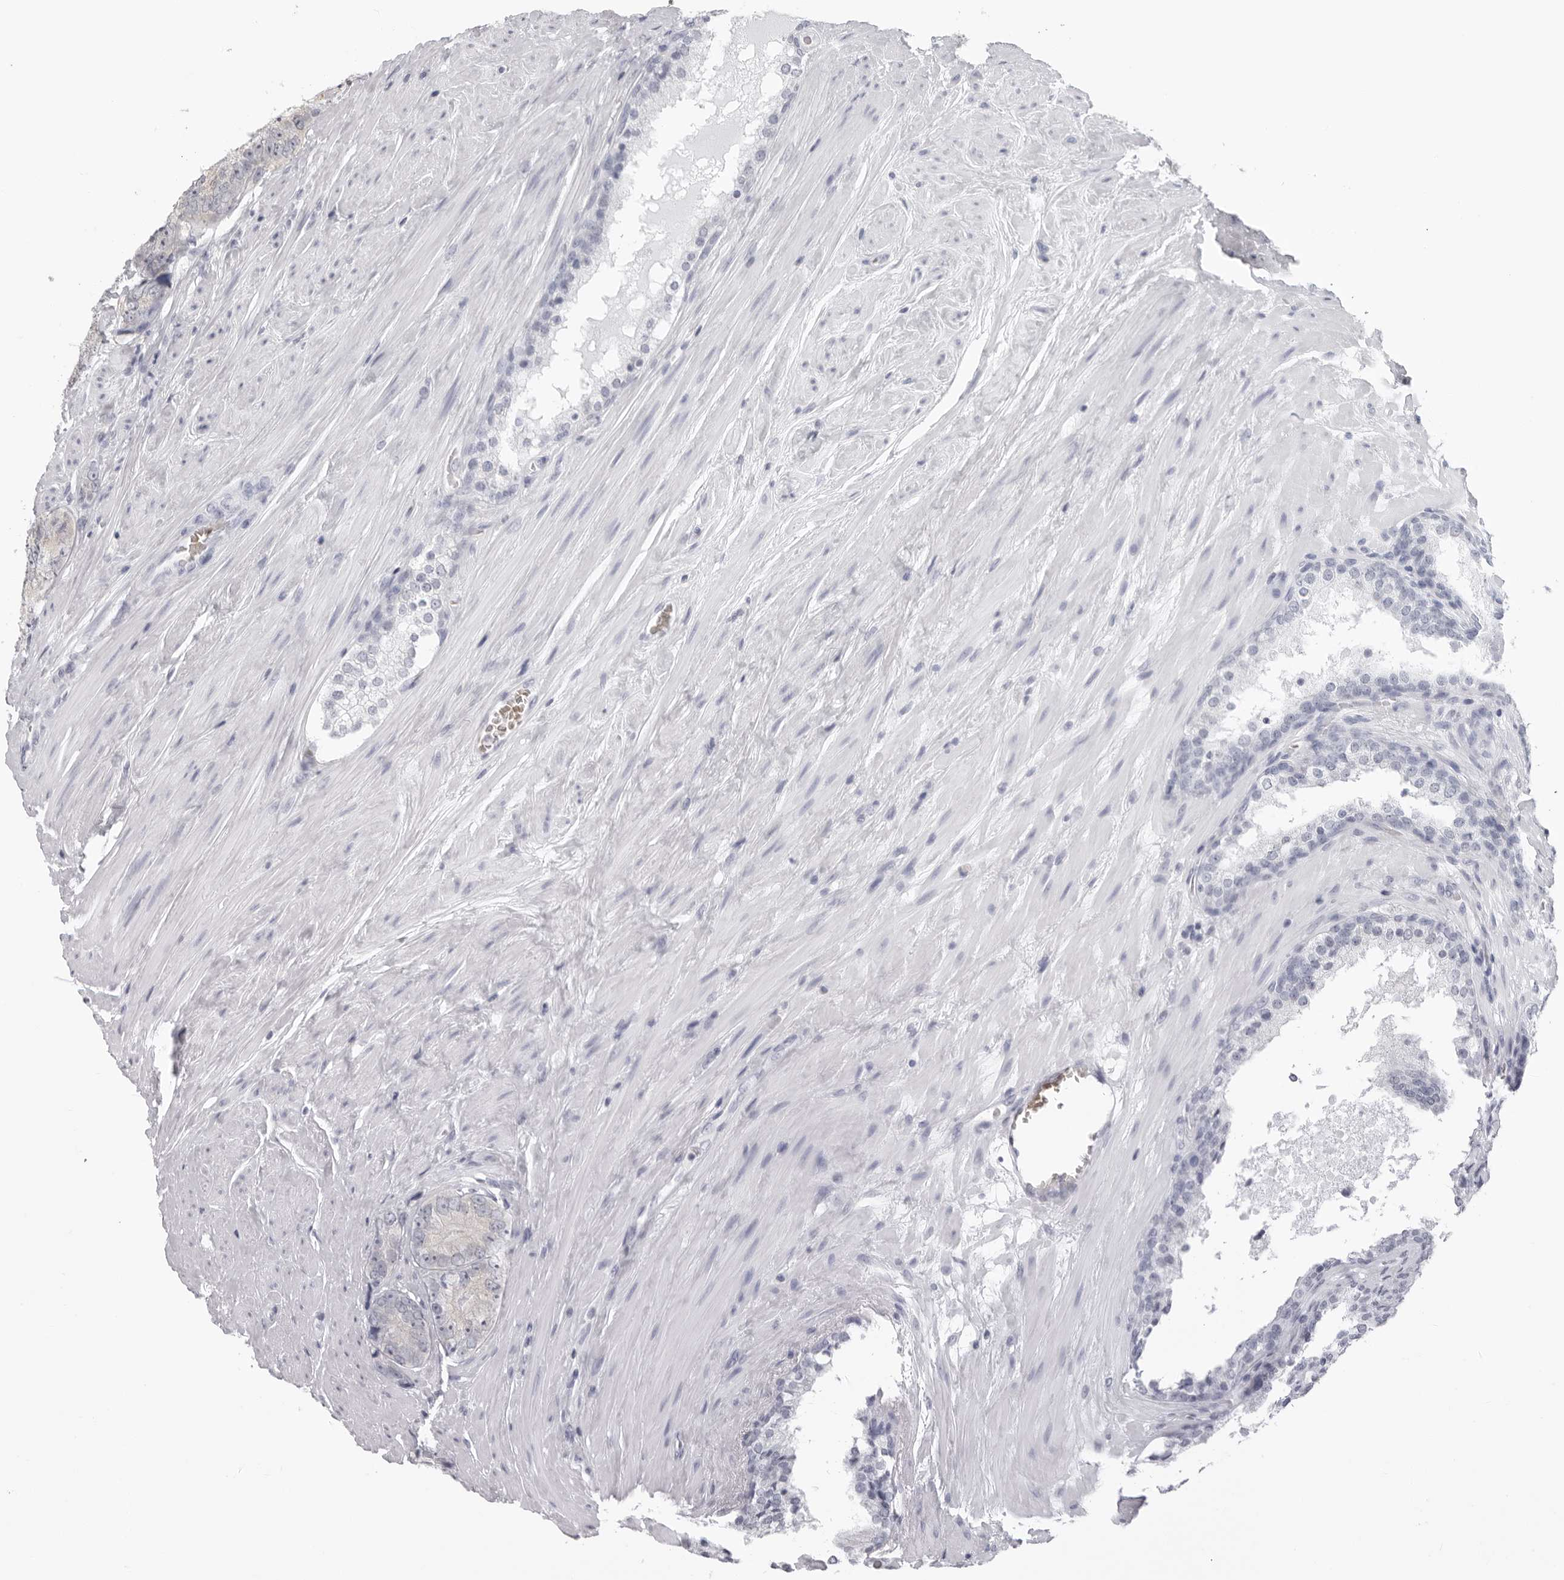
{"staining": {"intensity": "weak", "quantity": "<25%", "location": "cytoplasmic/membranous"}, "tissue": "prostate cancer", "cell_type": "Tumor cells", "image_type": "cancer", "snomed": [{"axis": "morphology", "description": "Adenocarcinoma, High grade"}, {"axis": "topography", "description": "Prostate"}], "caption": "Tumor cells show no significant expression in prostate cancer (high-grade adenocarcinoma).", "gene": "EPB41", "patient": {"sex": "male", "age": 56}}